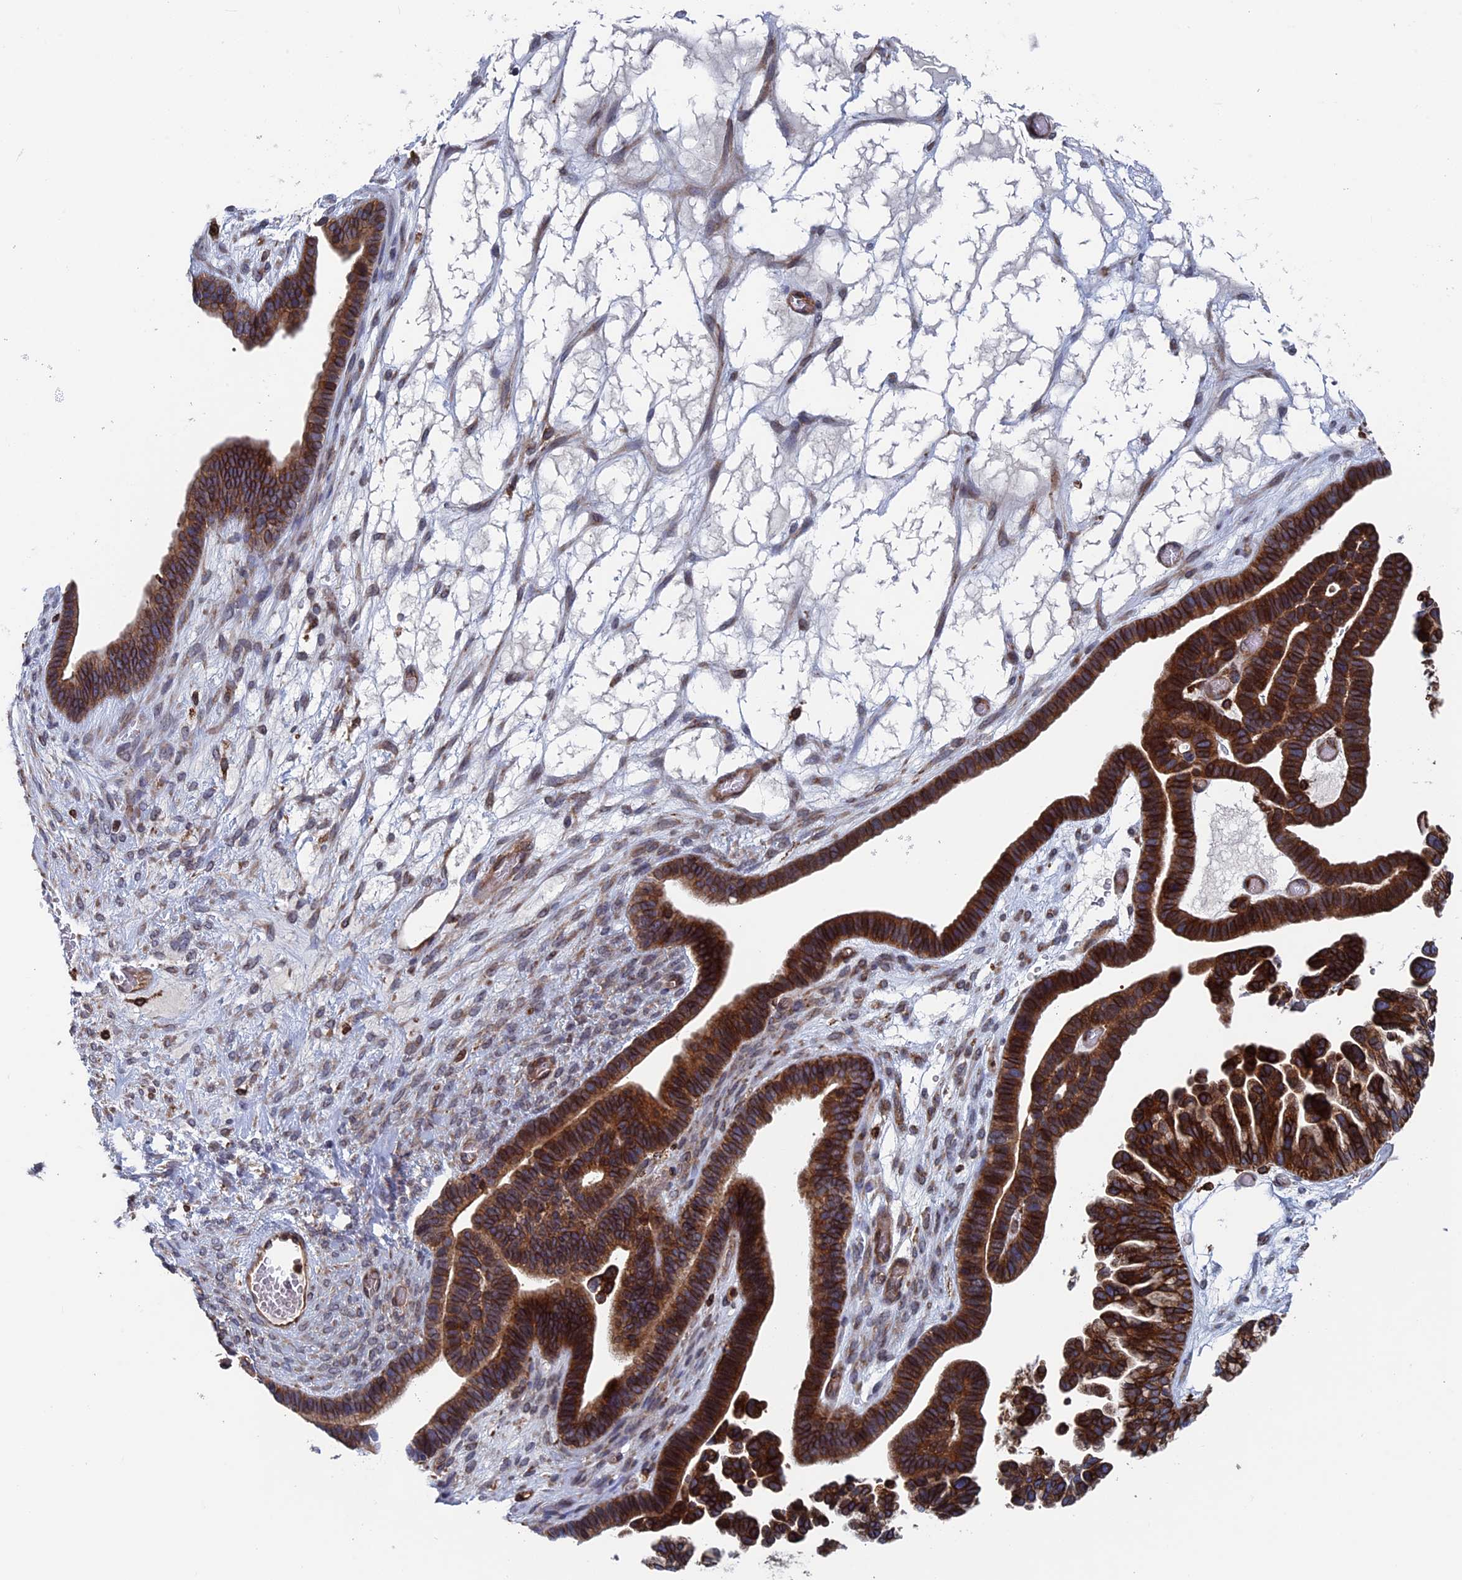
{"staining": {"intensity": "strong", "quantity": ">75%", "location": "cytoplasmic/membranous"}, "tissue": "ovarian cancer", "cell_type": "Tumor cells", "image_type": "cancer", "snomed": [{"axis": "morphology", "description": "Cystadenocarcinoma, serous, NOS"}, {"axis": "topography", "description": "Ovary"}], "caption": "A micrograph of serous cystadenocarcinoma (ovarian) stained for a protein exhibits strong cytoplasmic/membranous brown staining in tumor cells. (IHC, brightfield microscopy, high magnification).", "gene": "RPUSD1", "patient": {"sex": "female", "age": 56}}